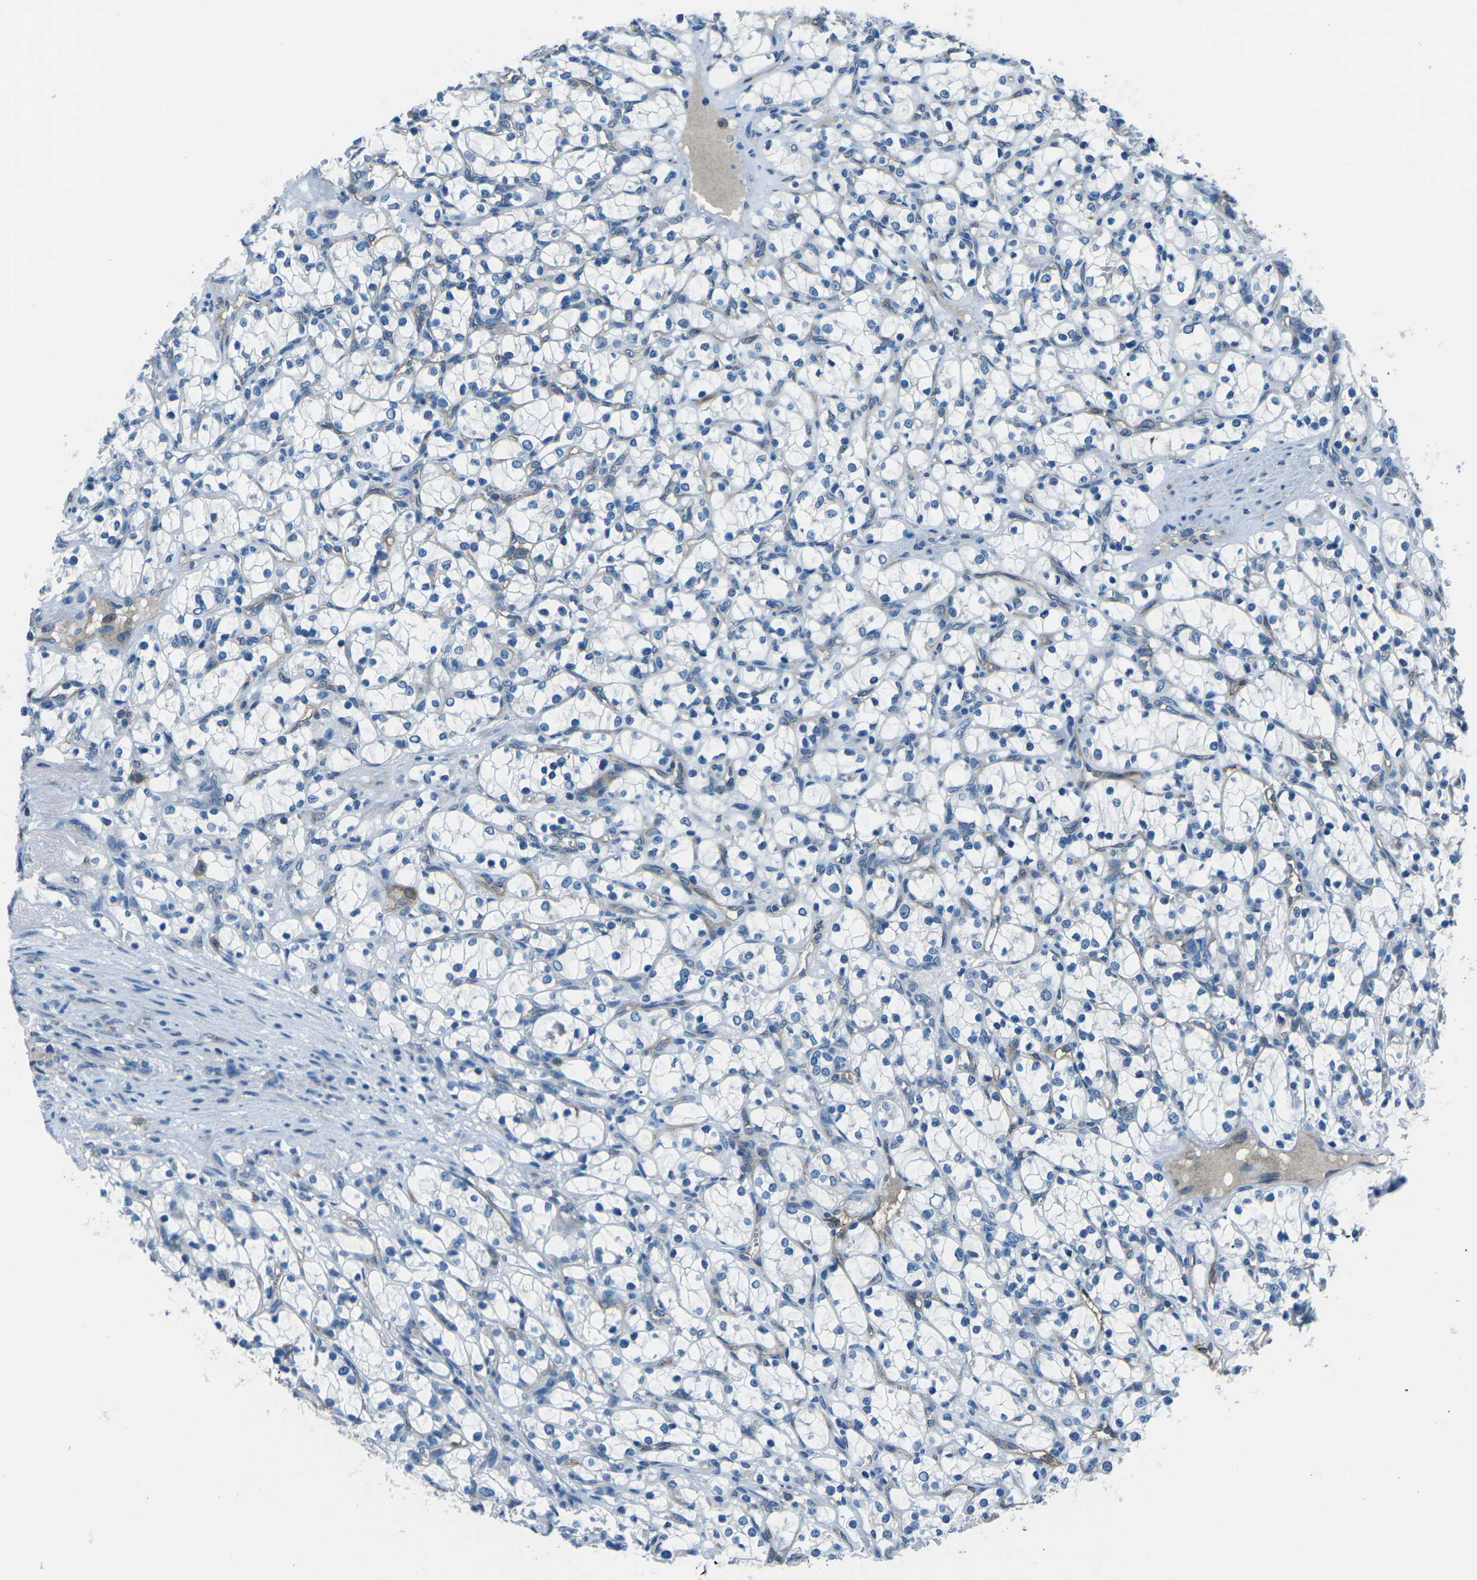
{"staining": {"intensity": "negative", "quantity": "none", "location": "none"}, "tissue": "renal cancer", "cell_type": "Tumor cells", "image_type": "cancer", "snomed": [{"axis": "morphology", "description": "Adenocarcinoma, NOS"}, {"axis": "topography", "description": "Kidney"}], "caption": "Protein analysis of adenocarcinoma (renal) reveals no significant positivity in tumor cells.", "gene": "CD1D", "patient": {"sex": "female", "age": 69}}